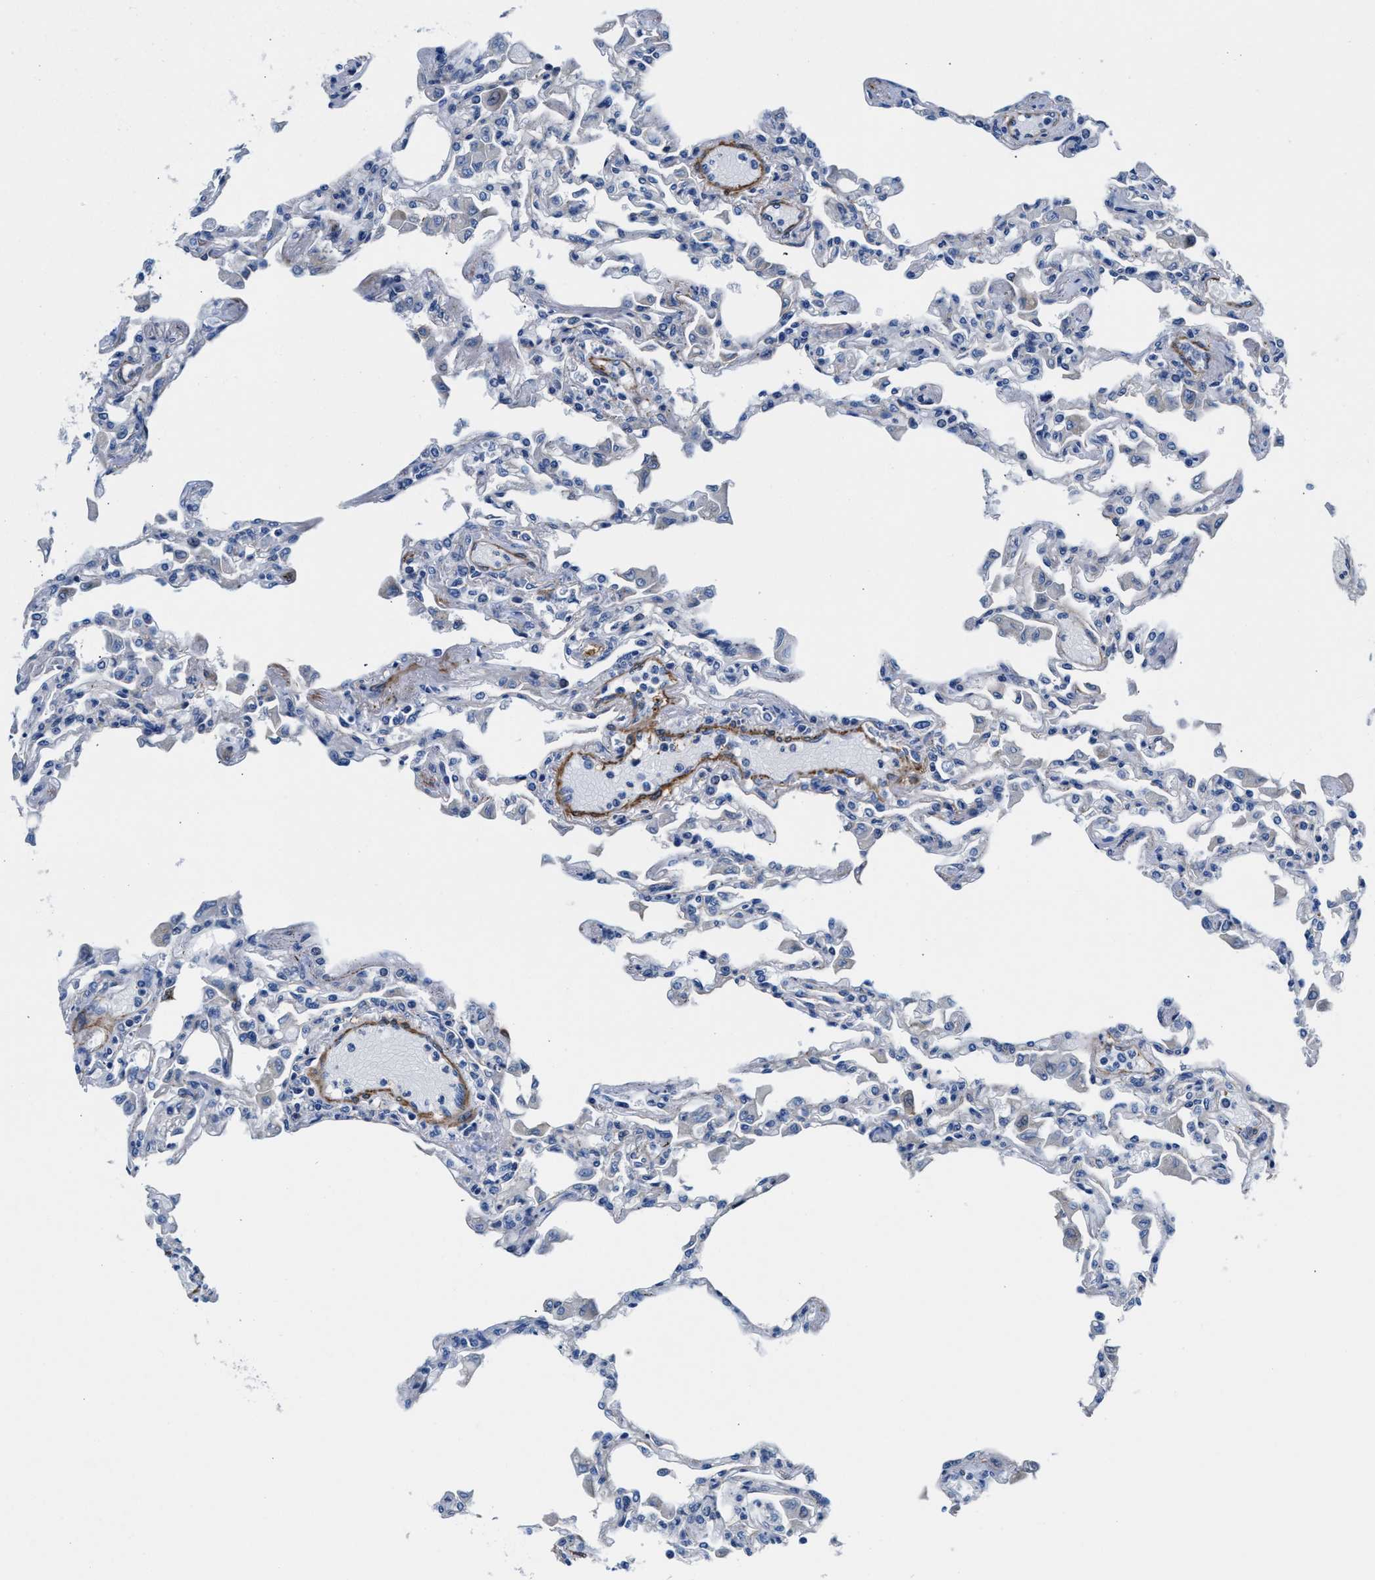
{"staining": {"intensity": "negative", "quantity": "none", "location": "none"}, "tissue": "lung", "cell_type": "Alveolar cells", "image_type": "normal", "snomed": [{"axis": "morphology", "description": "Normal tissue, NOS"}, {"axis": "topography", "description": "Bronchus"}, {"axis": "topography", "description": "Lung"}], "caption": "The histopathology image exhibits no significant expression in alveolar cells of lung.", "gene": "PARG", "patient": {"sex": "female", "age": 49}}